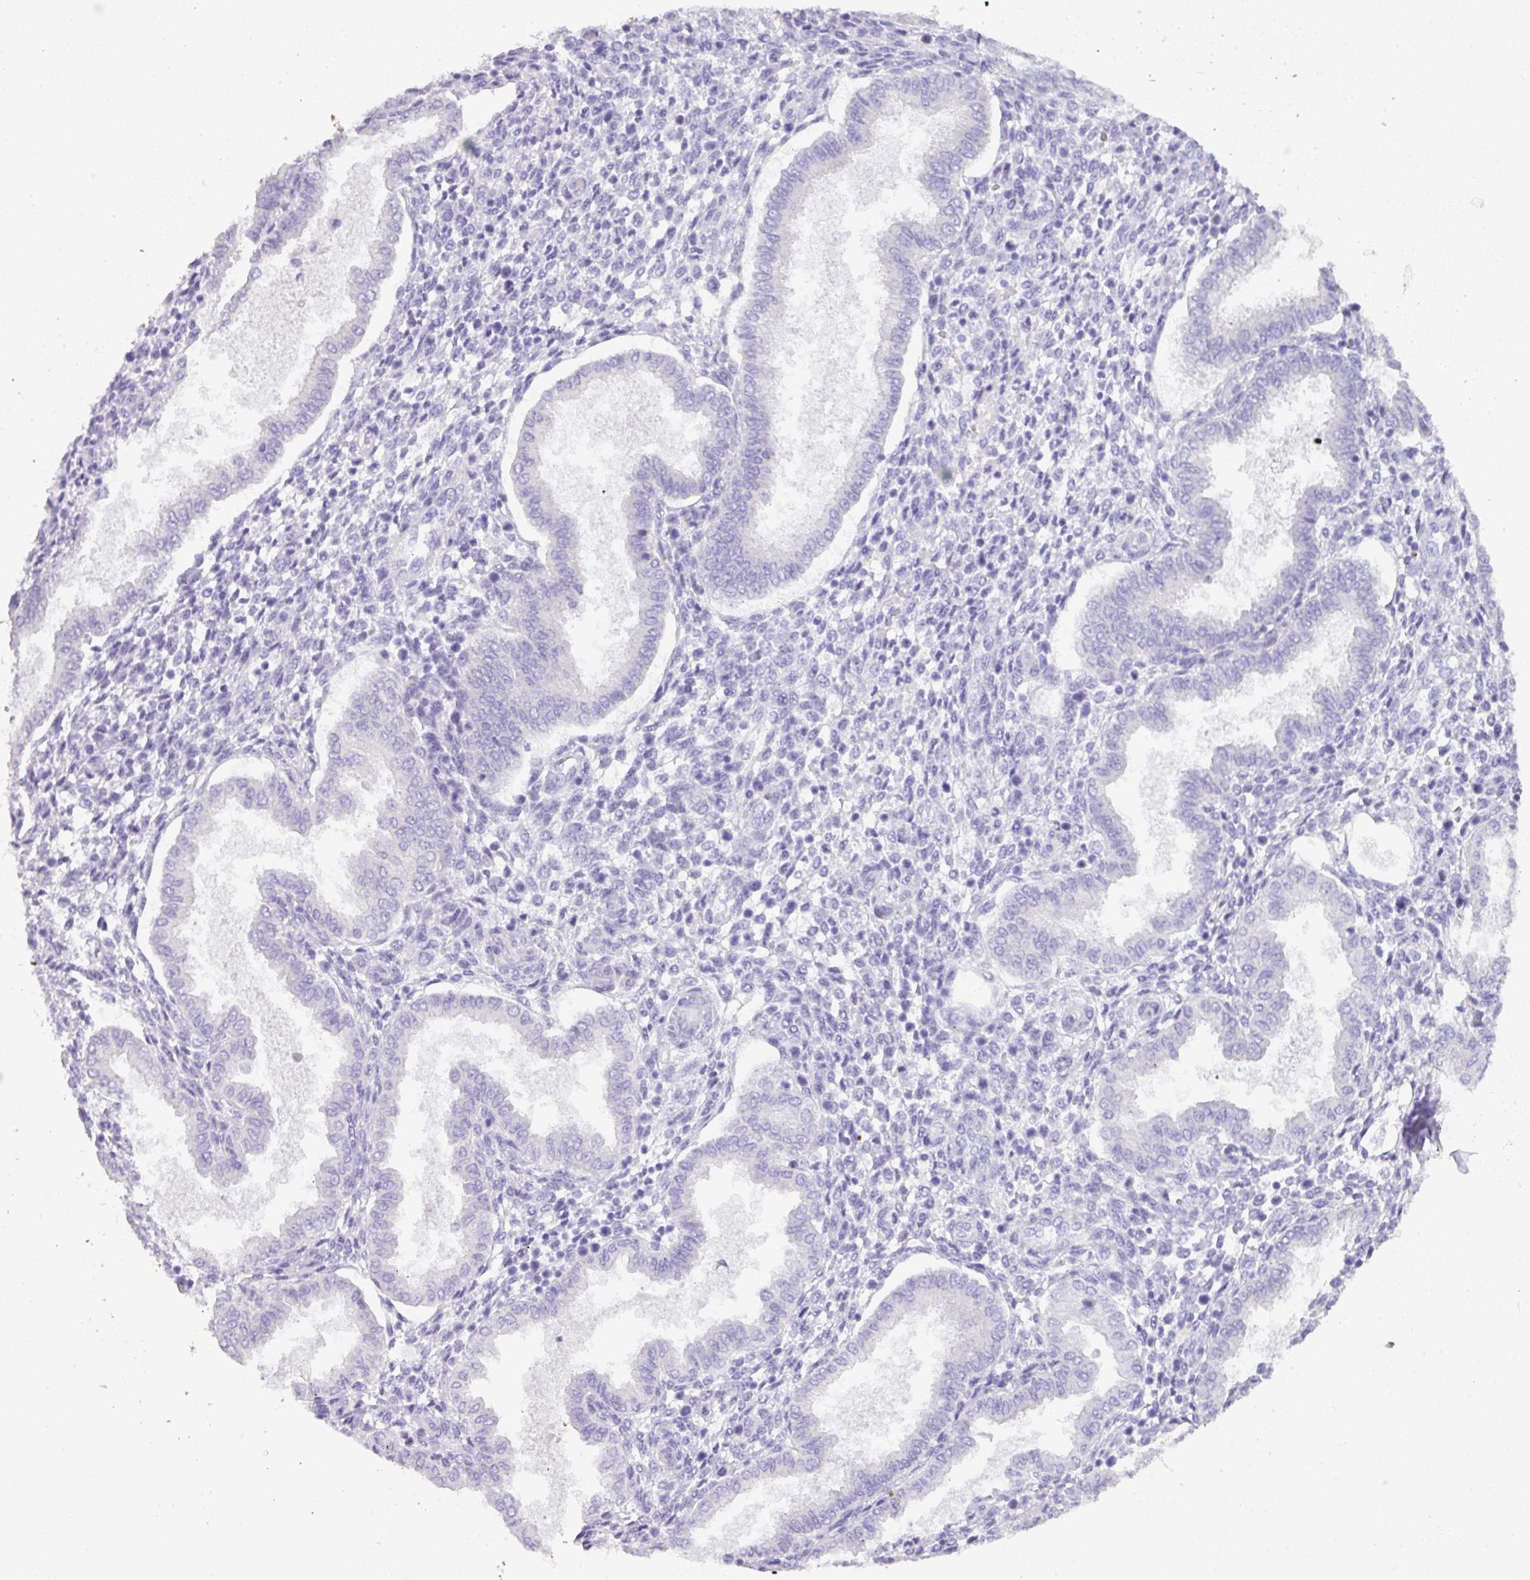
{"staining": {"intensity": "negative", "quantity": "none", "location": "none"}, "tissue": "endometrium", "cell_type": "Cells in endometrial stroma", "image_type": "normal", "snomed": [{"axis": "morphology", "description": "Normal tissue, NOS"}, {"axis": "topography", "description": "Endometrium"}], "caption": "A high-resolution photomicrograph shows IHC staining of unremarkable endometrium, which demonstrates no significant positivity in cells in endometrial stroma.", "gene": "MRM2", "patient": {"sex": "female", "age": 24}}